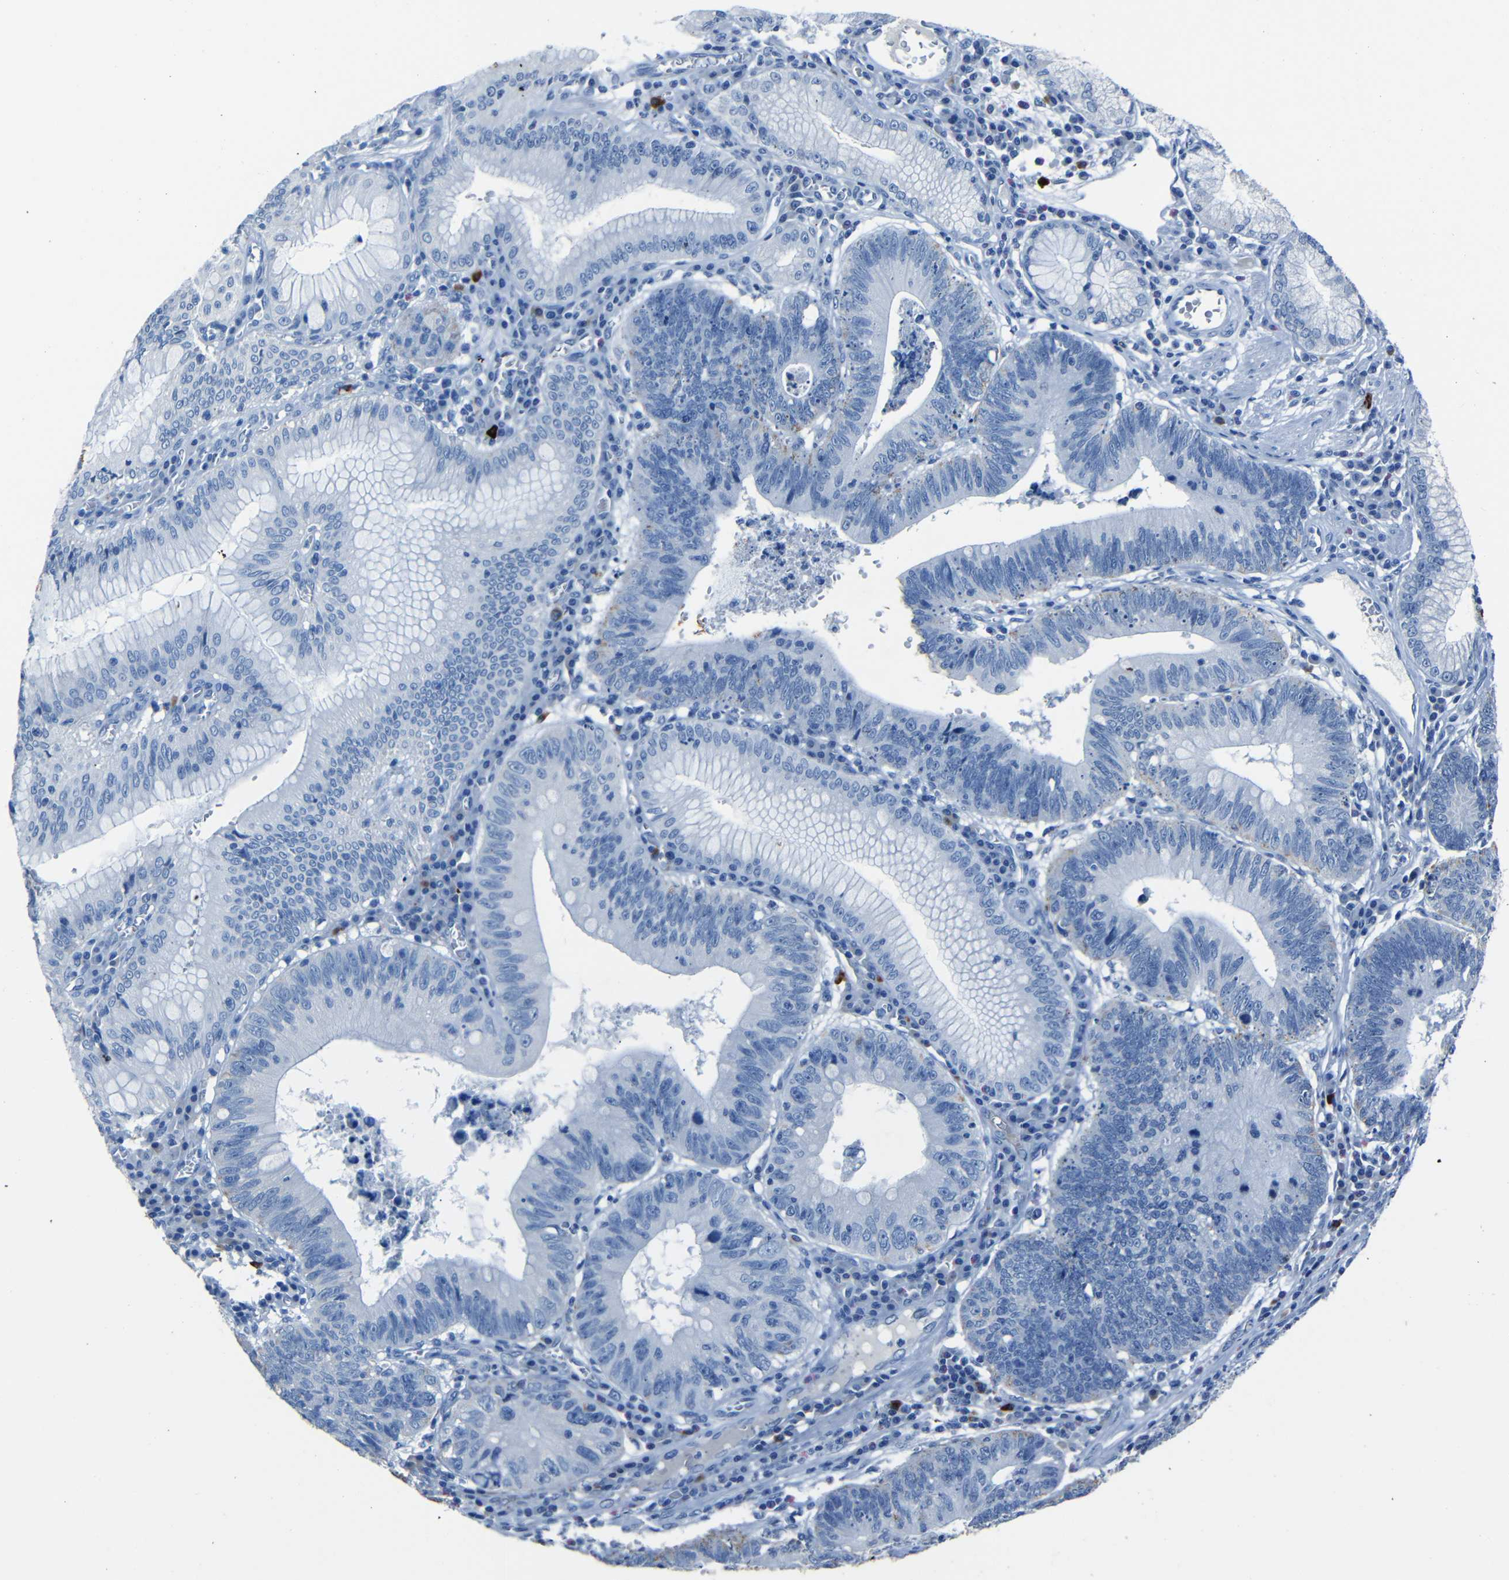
{"staining": {"intensity": "negative", "quantity": "none", "location": "none"}, "tissue": "stomach cancer", "cell_type": "Tumor cells", "image_type": "cancer", "snomed": [{"axis": "morphology", "description": "Adenocarcinoma, NOS"}, {"axis": "topography", "description": "Stomach"}], "caption": "Photomicrograph shows no protein staining in tumor cells of adenocarcinoma (stomach) tissue.", "gene": "CLDN11", "patient": {"sex": "male", "age": 59}}